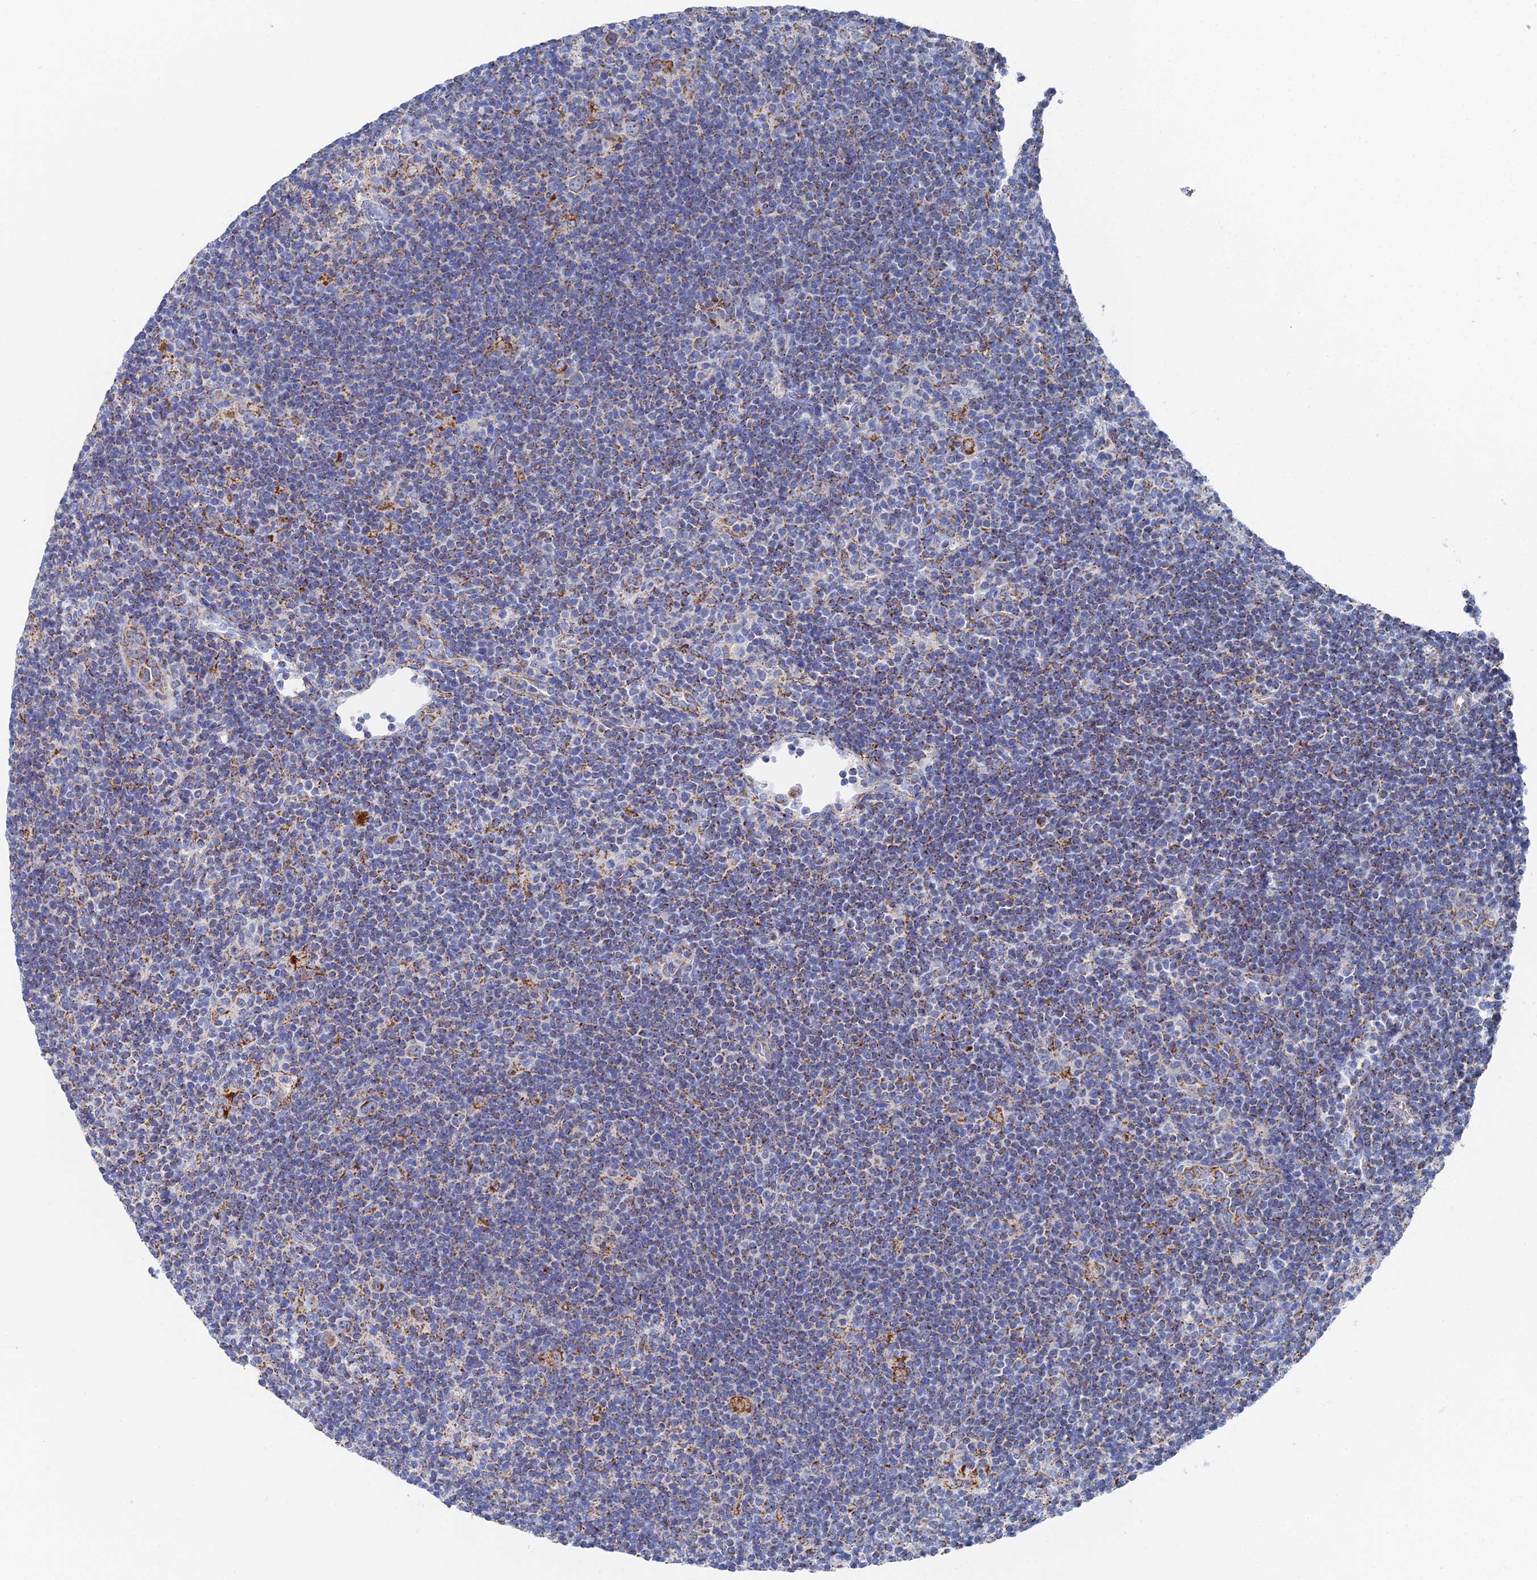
{"staining": {"intensity": "moderate", "quantity": "25%-75%", "location": "cytoplasmic/membranous"}, "tissue": "lymphoma", "cell_type": "Tumor cells", "image_type": "cancer", "snomed": [{"axis": "morphology", "description": "Hodgkin's disease, NOS"}, {"axis": "topography", "description": "Lymph node"}], "caption": "IHC of human lymphoma exhibits medium levels of moderate cytoplasmic/membranous positivity in about 25%-75% of tumor cells. The staining was performed using DAB (3,3'-diaminobenzidine), with brown indicating positive protein expression. Nuclei are stained blue with hematoxylin.", "gene": "IFT80", "patient": {"sex": "female", "age": 57}}